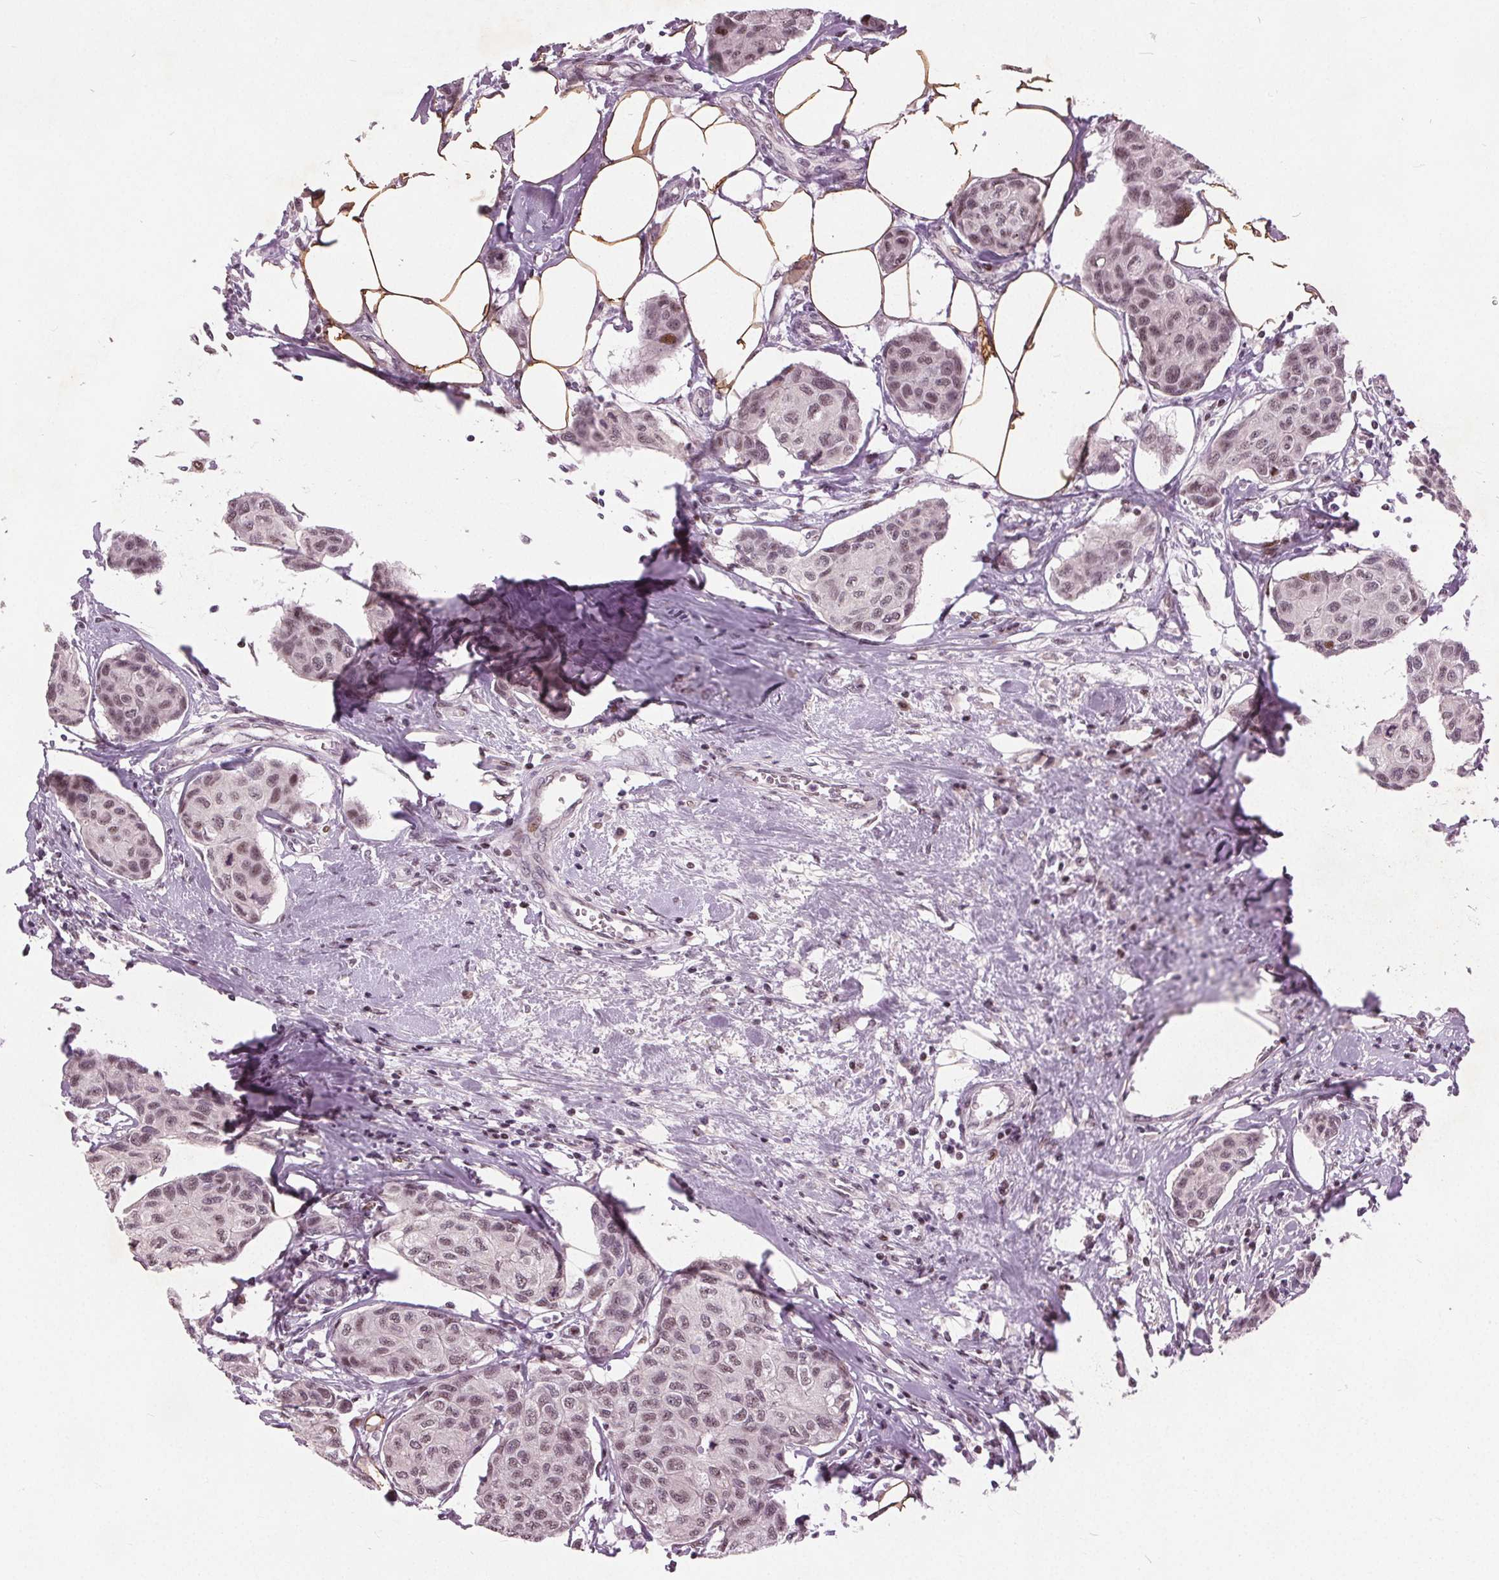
{"staining": {"intensity": "moderate", "quantity": ">75%", "location": "nuclear"}, "tissue": "breast cancer", "cell_type": "Tumor cells", "image_type": "cancer", "snomed": [{"axis": "morphology", "description": "Duct carcinoma"}, {"axis": "topography", "description": "Breast"}], "caption": "Immunohistochemical staining of breast cancer (intraductal carcinoma) reveals medium levels of moderate nuclear staining in approximately >75% of tumor cells.", "gene": "TTC34", "patient": {"sex": "female", "age": 80}}